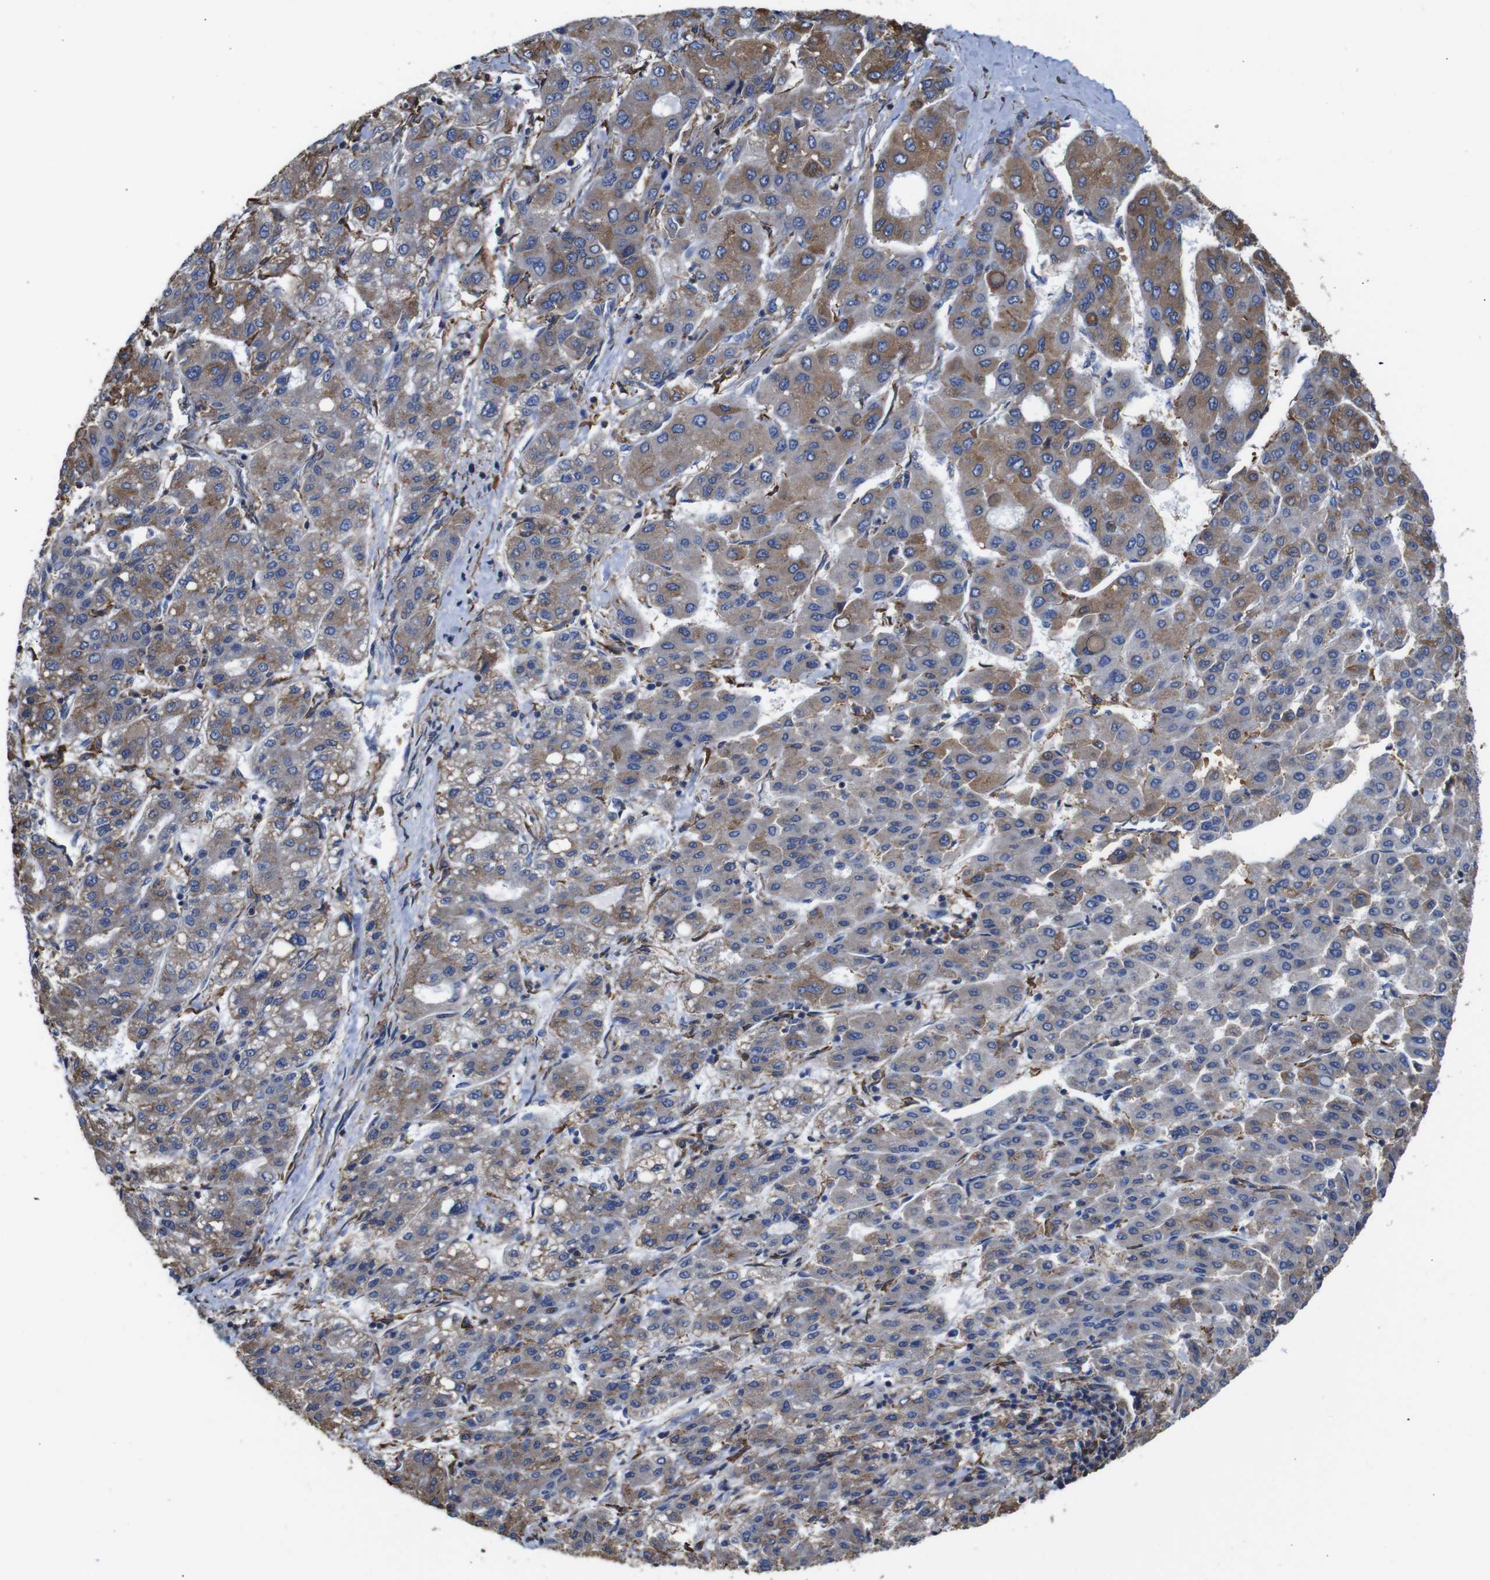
{"staining": {"intensity": "moderate", "quantity": "25%-75%", "location": "cytoplasmic/membranous"}, "tissue": "liver cancer", "cell_type": "Tumor cells", "image_type": "cancer", "snomed": [{"axis": "morphology", "description": "Carcinoma, Hepatocellular, NOS"}, {"axis": "topography", "description": "Liver"}], "caption": "A high-resolution histopathology image shows immunohistochemistry staining of hepatocellular carcinoma (liver), which shows moderate cytoplasmic/membranous staining in about 25%-75% of tumor cells.", "gene": "PPIB", "patient": {"sex": "male", "age": 65}}